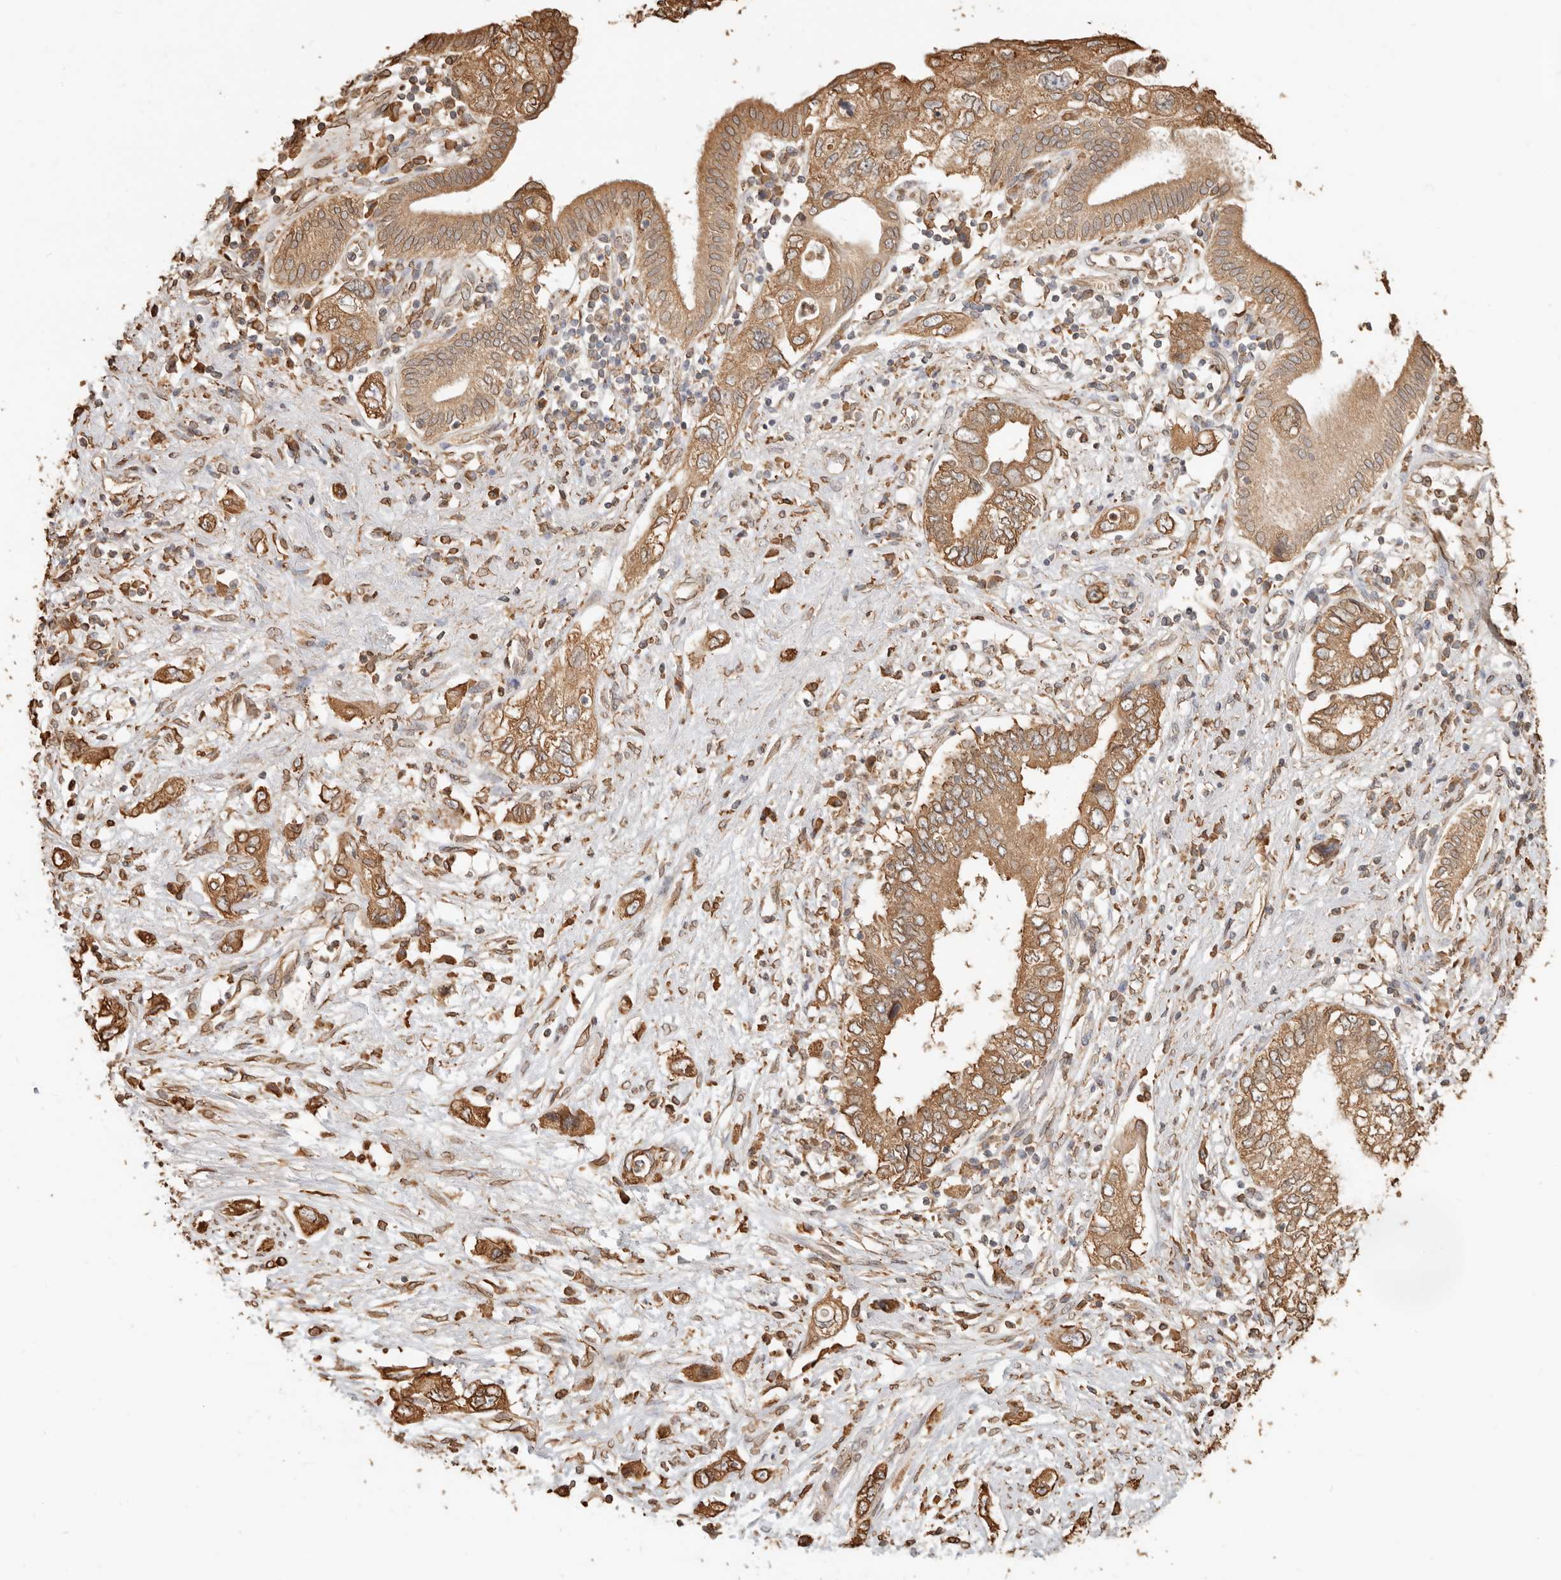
{"staining": {"intensity": "moderate", "quantity": ">75%", "location": "cytoplasmic/membranous"}, "tissue": "pancreatic cancer", "cell_type": "Tumor cells", "image_type": "cancer", "snomed": [{"axis": "morphology", "description": "Adenocarcinoma, NOS"}, {"axis": "topography", "description": "Pancreas"}], "caption": "DAB immunohistochemical staining of pancreatic cancer exhibits moderate cytoplasmic/membranous protein staining in about >75% of tumor cells.", "gene": "ARHGEF10L", "patient": {"sex": "female", "age": 73}}